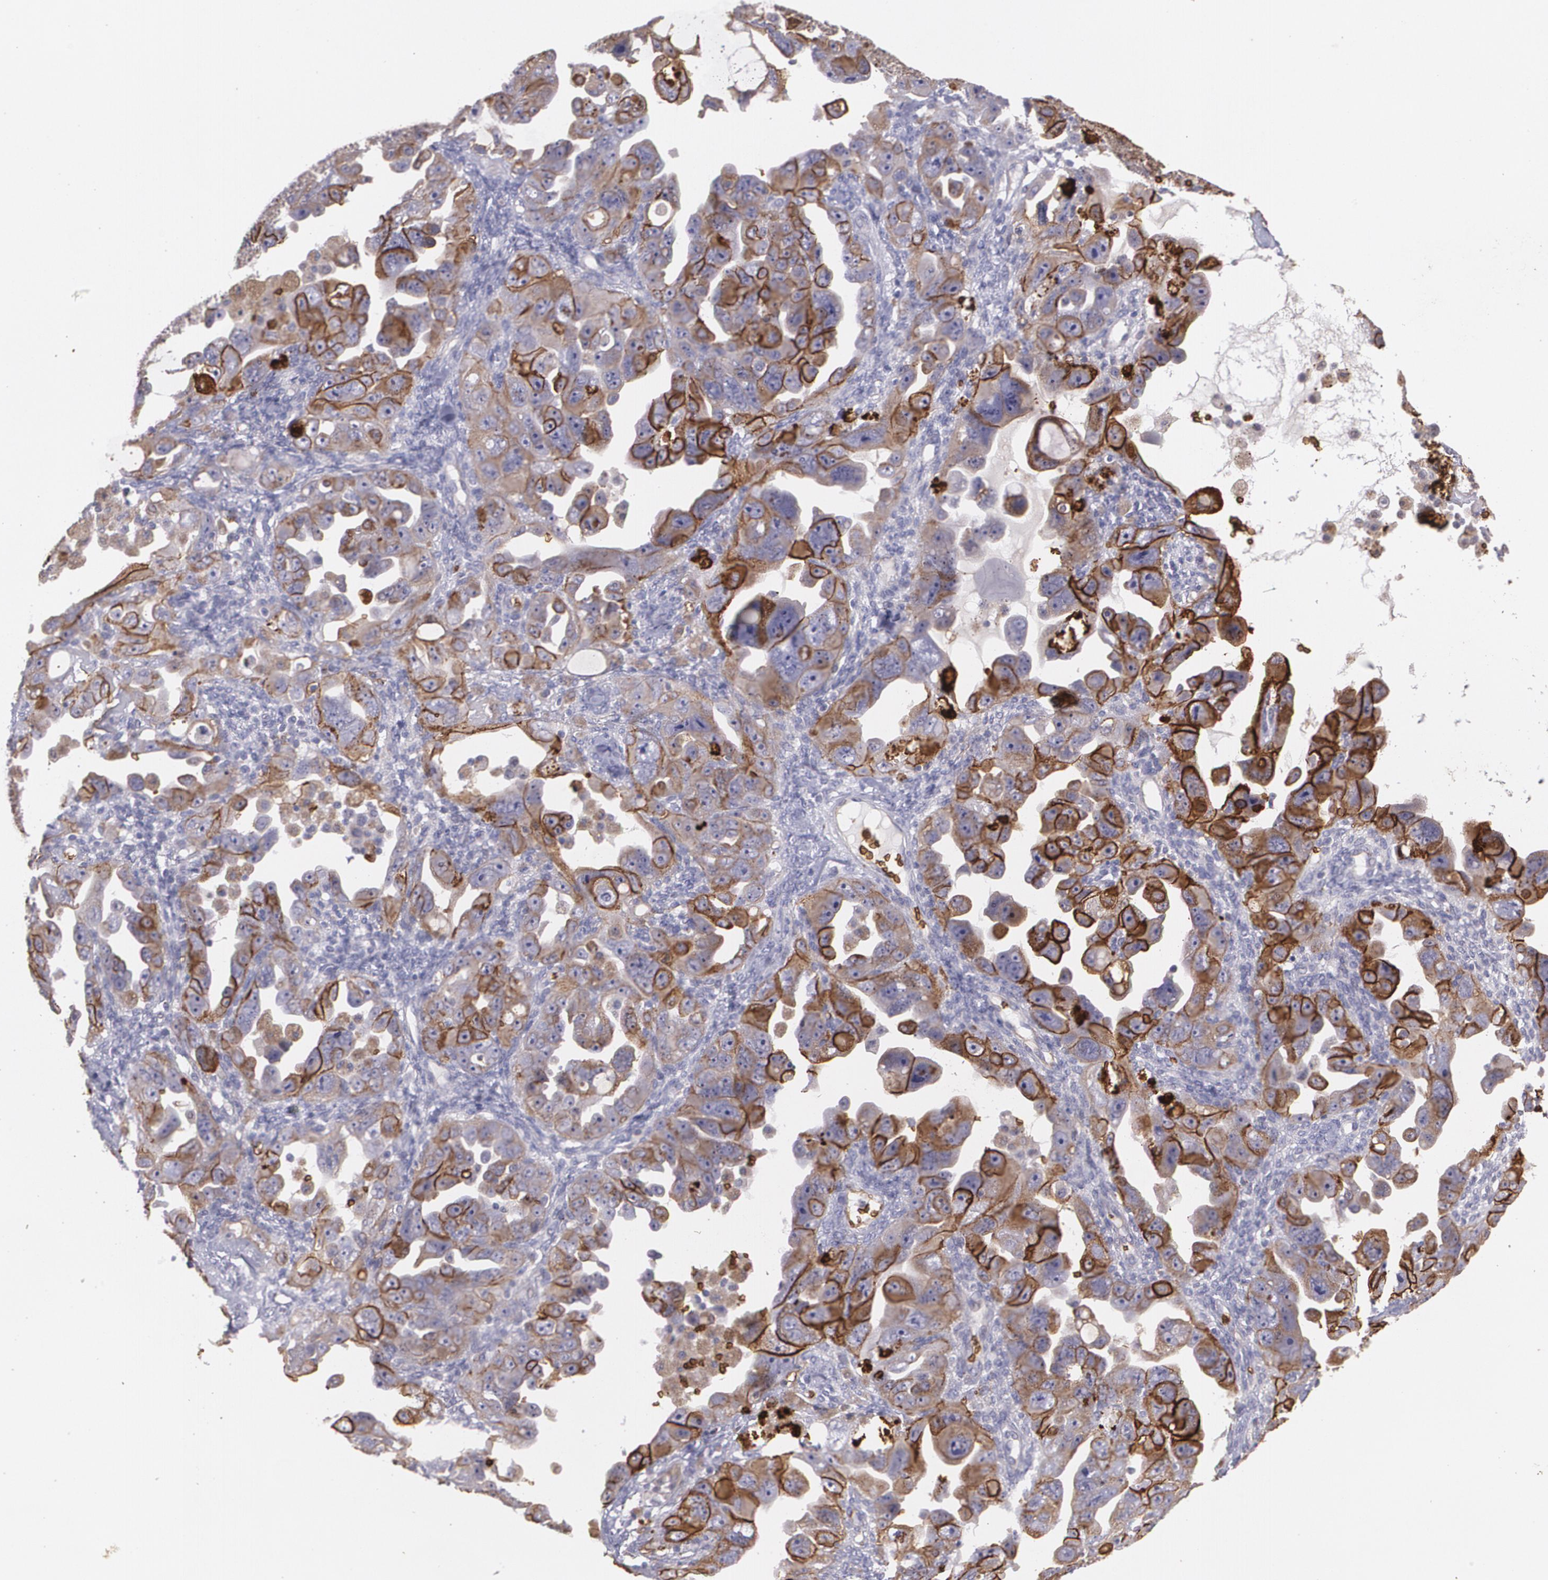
{"staining": {"intensity": "strong", "quantity": ">75%", "location": "cytoplasmic/membranous"}, "tissue": "ovarian cancer", "cell_type": "Tumor cells", "image_type": "cancer", "snomed": [{"axis": "morphology", "description": "Cystadenocarcinoma, serous, NOS"}, {"axis": "topography", "description": "Ovary"}], "caption": "This image shows IHC staining of ovarian cancer, with high strong cytoplasmic/membranous expression in approximately >75% of tumor cells.", "gene": "SLC2A1", "patient": {"sex": "female", "age": 66}}